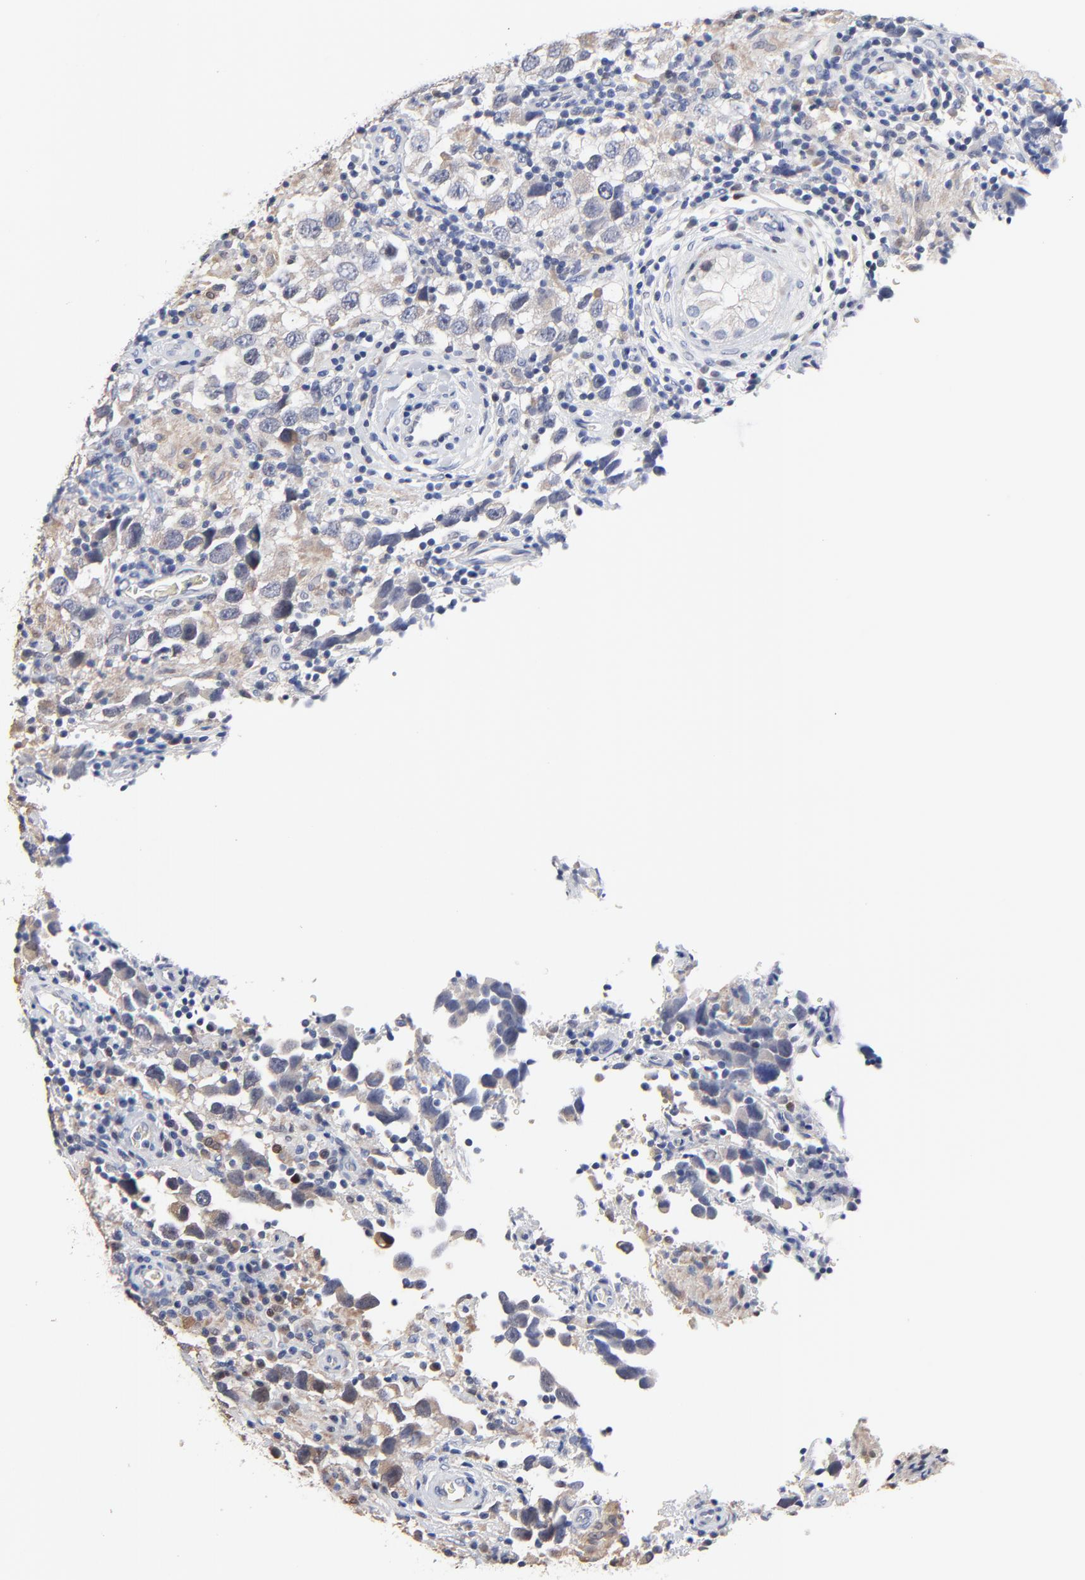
{"staining": {"intensity": "moderate", "quantity": ">75%", "location": "cytoplasmic/membranous"}, "tissue": "testis cancer", "cell_type": "Tumor cells", "image_type": "cancer", "snomed": [{"axis": "morphology", "description": "Carcinoma, Embryonal, NOS"}, {"axis": "topography", "description": "Testis"}], "caption": "This is a histology image of immunohistochemistry (IHC) staining of testis embryonal carcinoma, which shows moderate expression in the cytoplasmic/membranous of tumor cells.", "gene": "AADAC", "patient": {"sex": "male", "age": 21}}